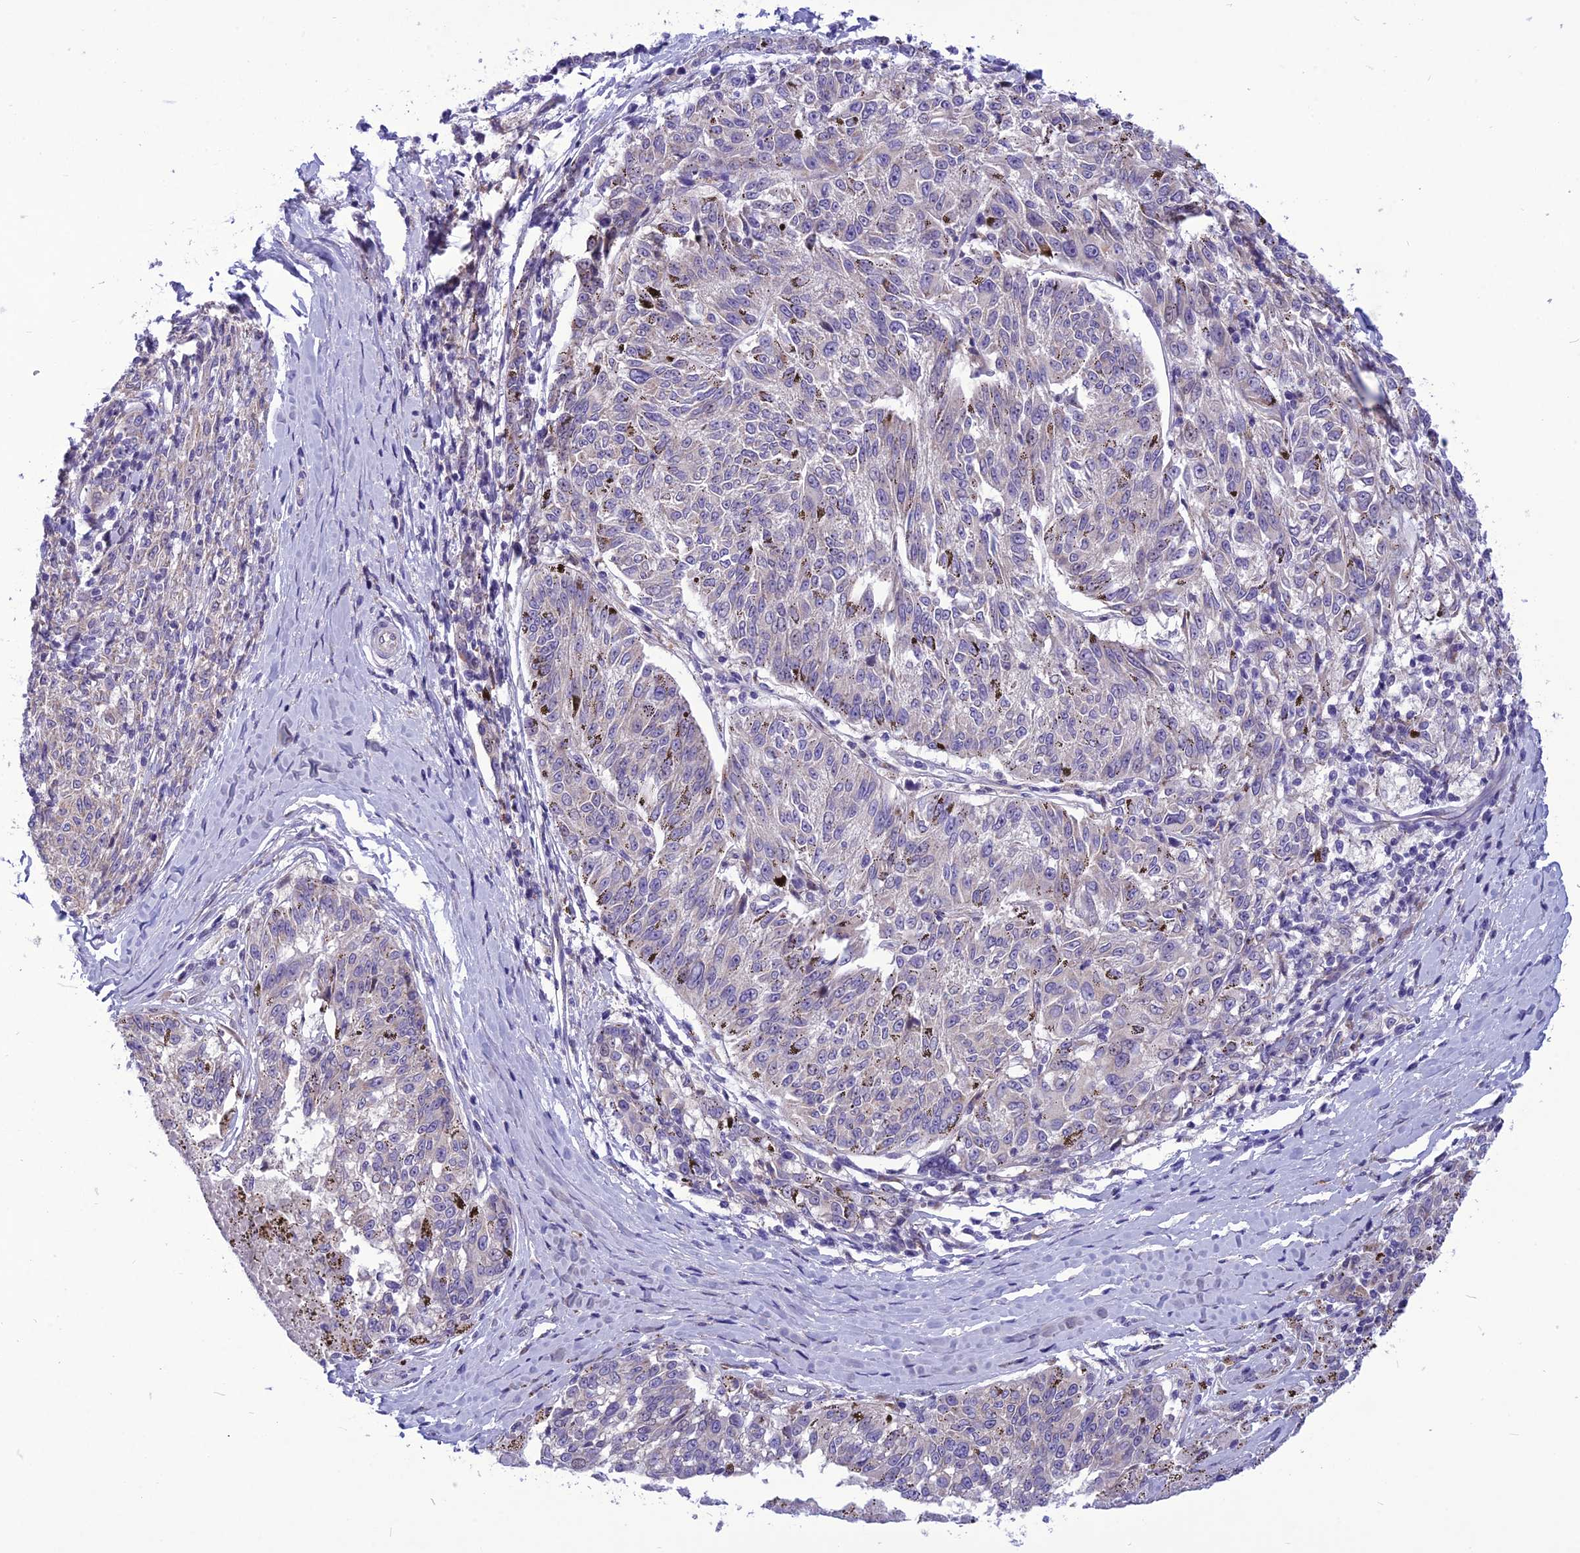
{"staining": {"intensity": "negative", "quantity": "none", "location": "none"}, "tissue": "melanoma", "cell_type": "Tumor cells", "image_type": "cancer", "snomed": [{"axis": "morphology", "description": "Malignant melanoma, NOS"}, {"axis": "topography", "description": "Skin"}], "caption": "Melanoma was stained to show a protein in brown. There is no significant expression in tumor cells.", "gene": "PSMF1", "patient": {"sex": "female", "age": 72}}